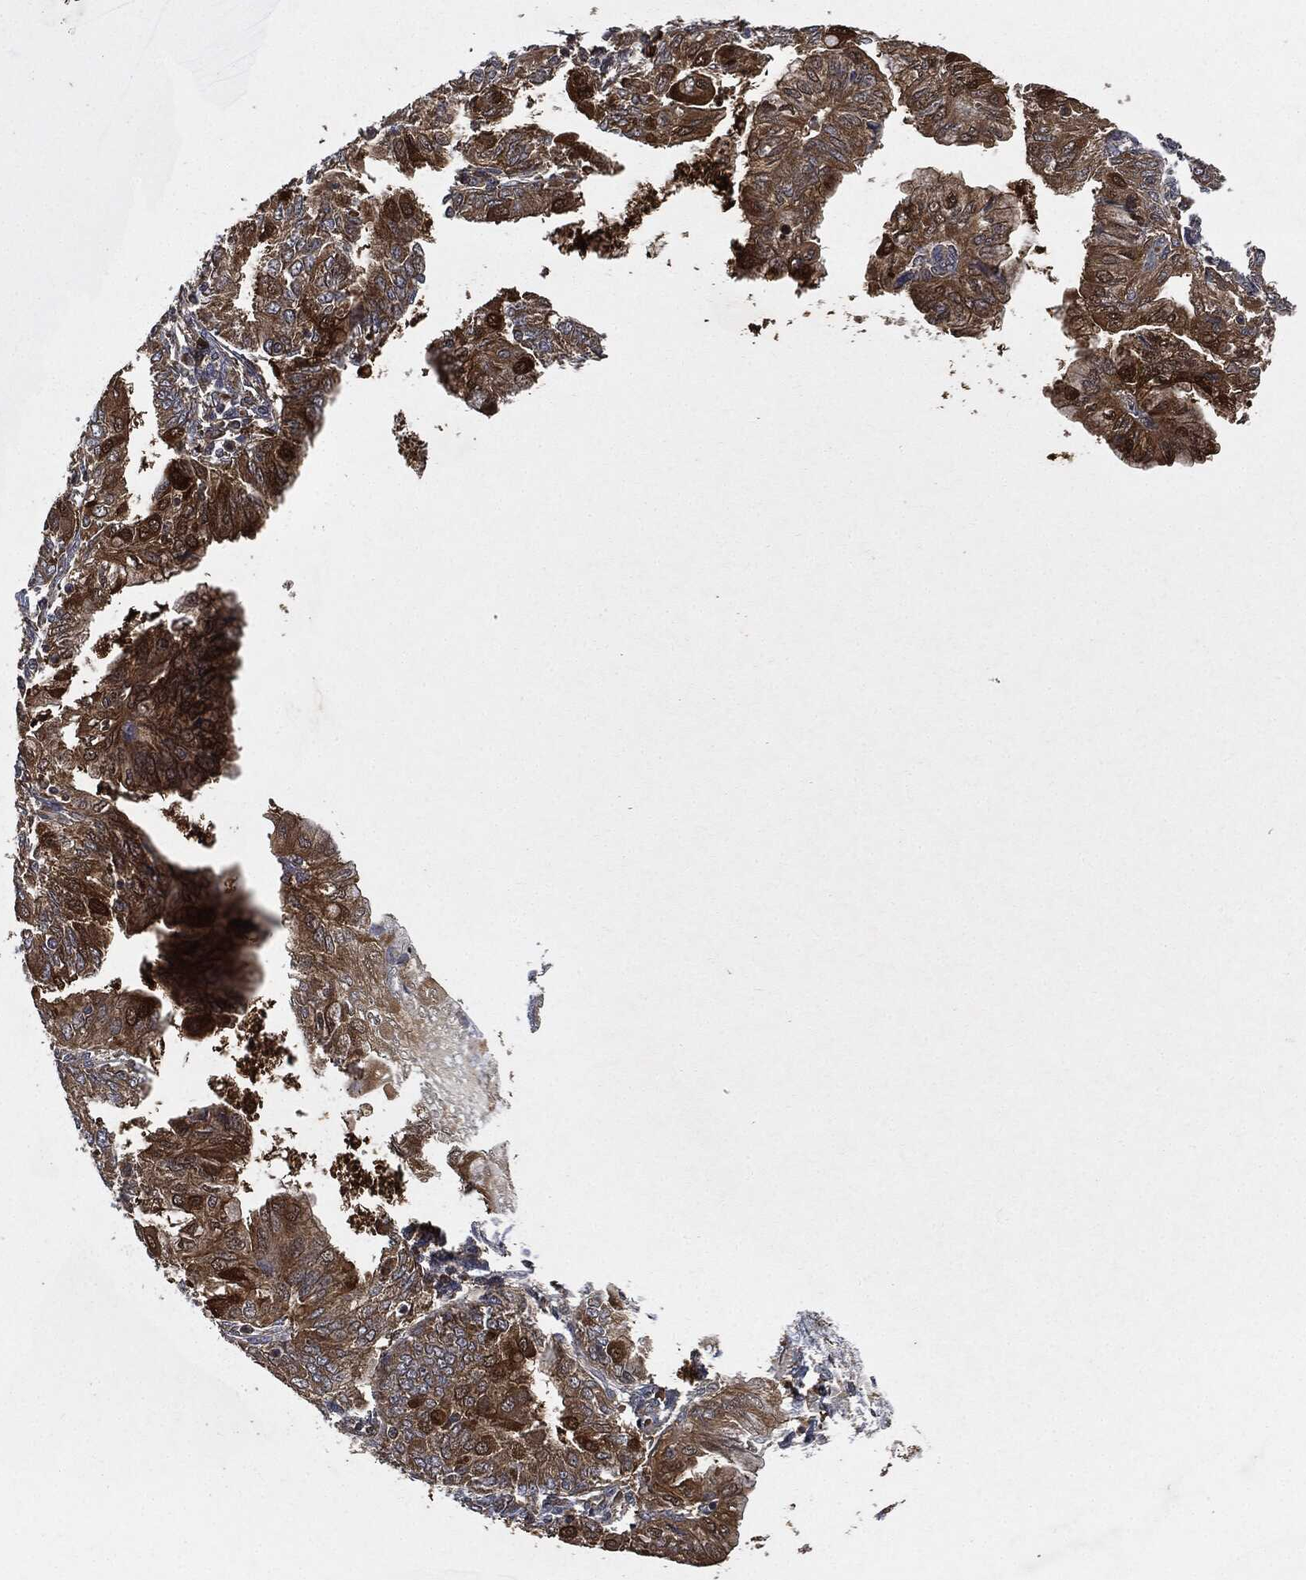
{"staining": {"intensity": "strong", "quantity": "25%-75%", "location": "cytoplasmic/membranous"}, "tissue": "endometrial cancer", "cell_type": "Tumor cells", "image_type": "cancer", "snomed": [{"axis": "morphology", "description": "Adenocarcinoma, NOS"}, {"axis": "topography", "description": "Endometrium"}], "caption": "About 25%-75% of tumor cells in adenocarcinoma (endometrial) exhibit strong cytoplasmic/membranous protein expression as visualized by brown immunohistochemical staining.", "gene": "BRAF", "patient": {"sex": "female", "age": 68}}